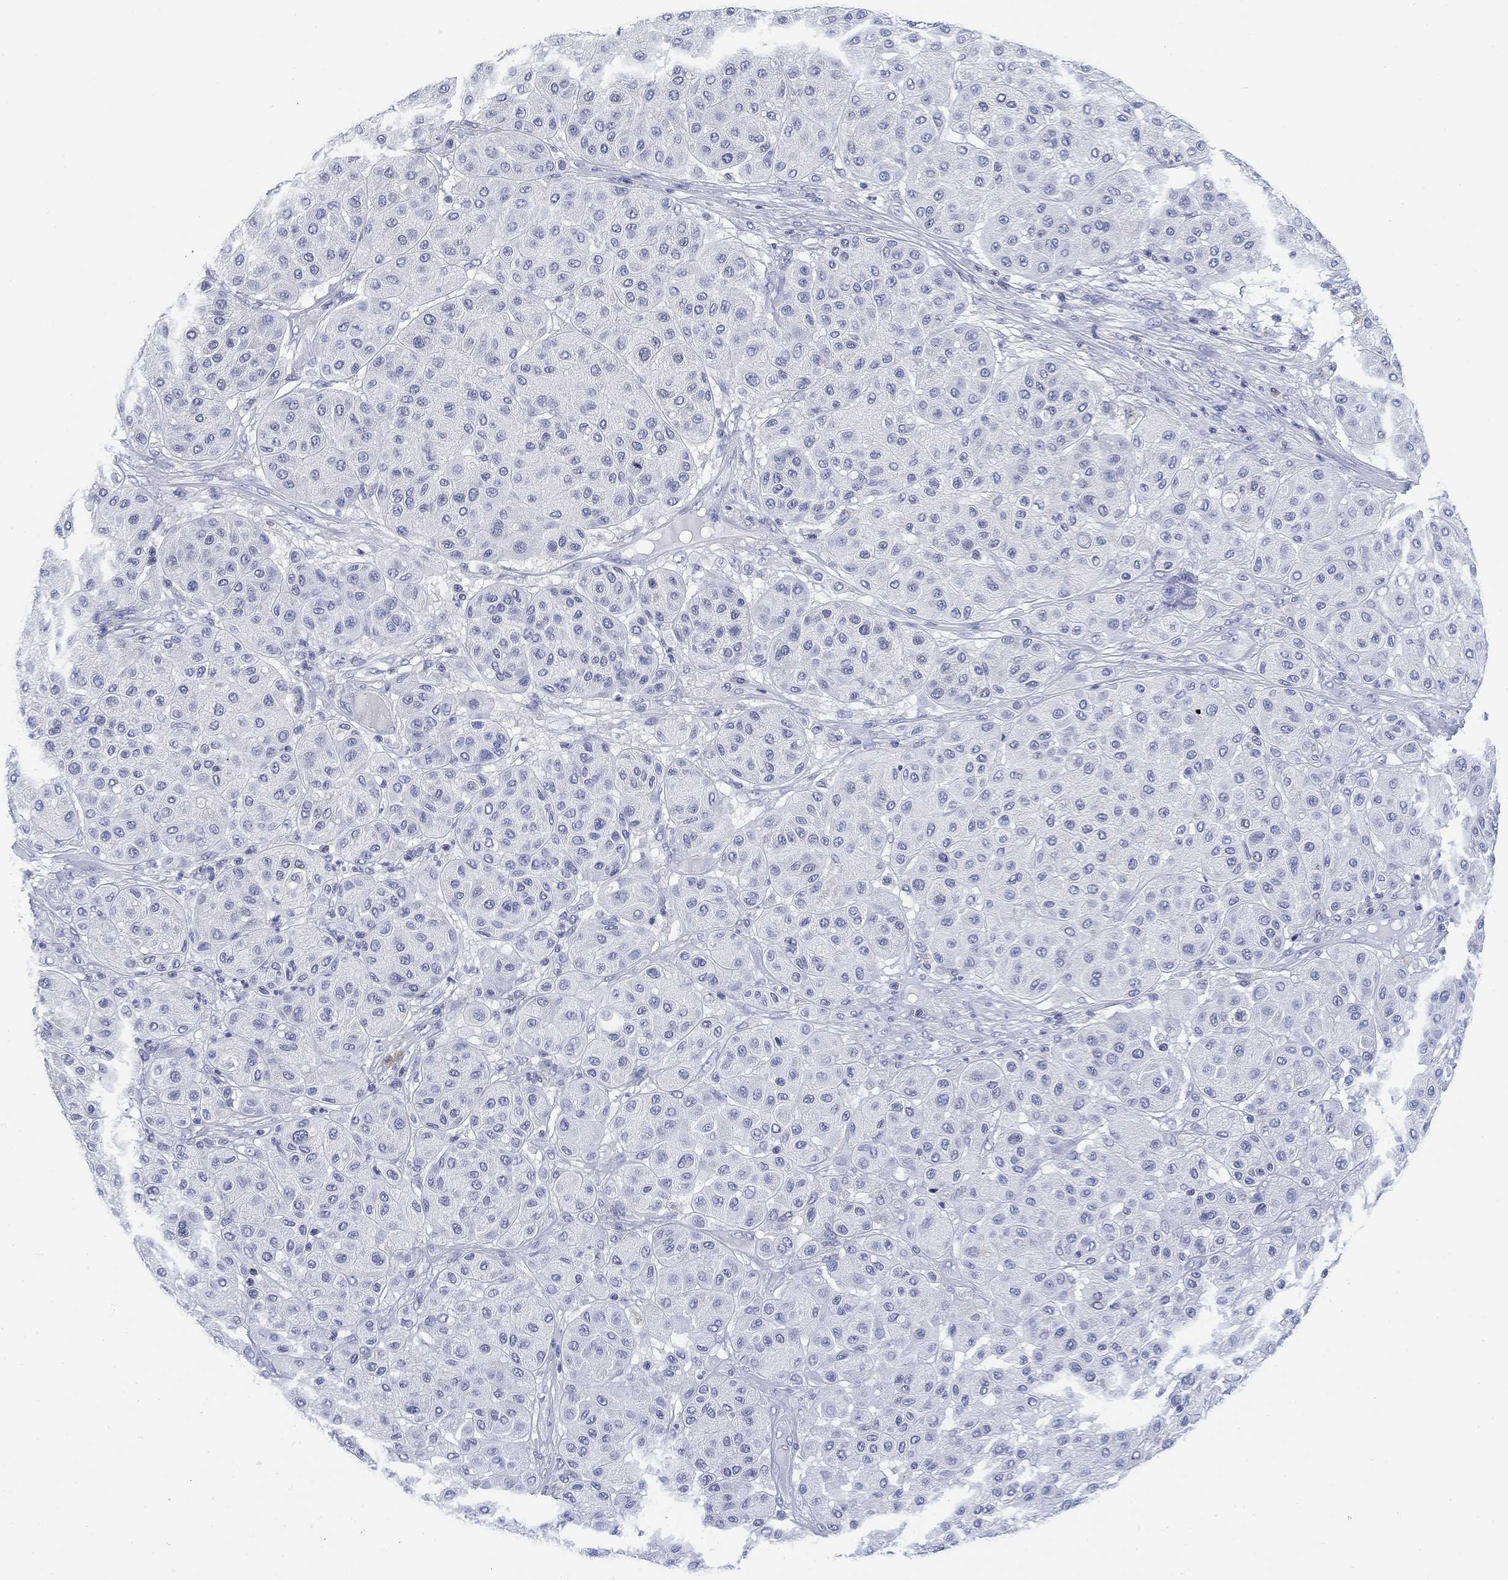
{"staining": {"intensity": "negative", "quantity": "none", "location": "none"}, "tissue": "melanoma", "cell_type": "Tumor cells", "image_type": "cancer", "snomed": [{"axis": "morphology", "description": "Malignant melanoma, Metastatic site"}, {"axis": "topography", "description": "Smooth muscle"}], "caption": "Malignant melanoma (metastatic site) stained for a protein using IHC displays no staining tumor cells.", "gene": "FYB1", "patient": {"sex": "male", "age": 41}}